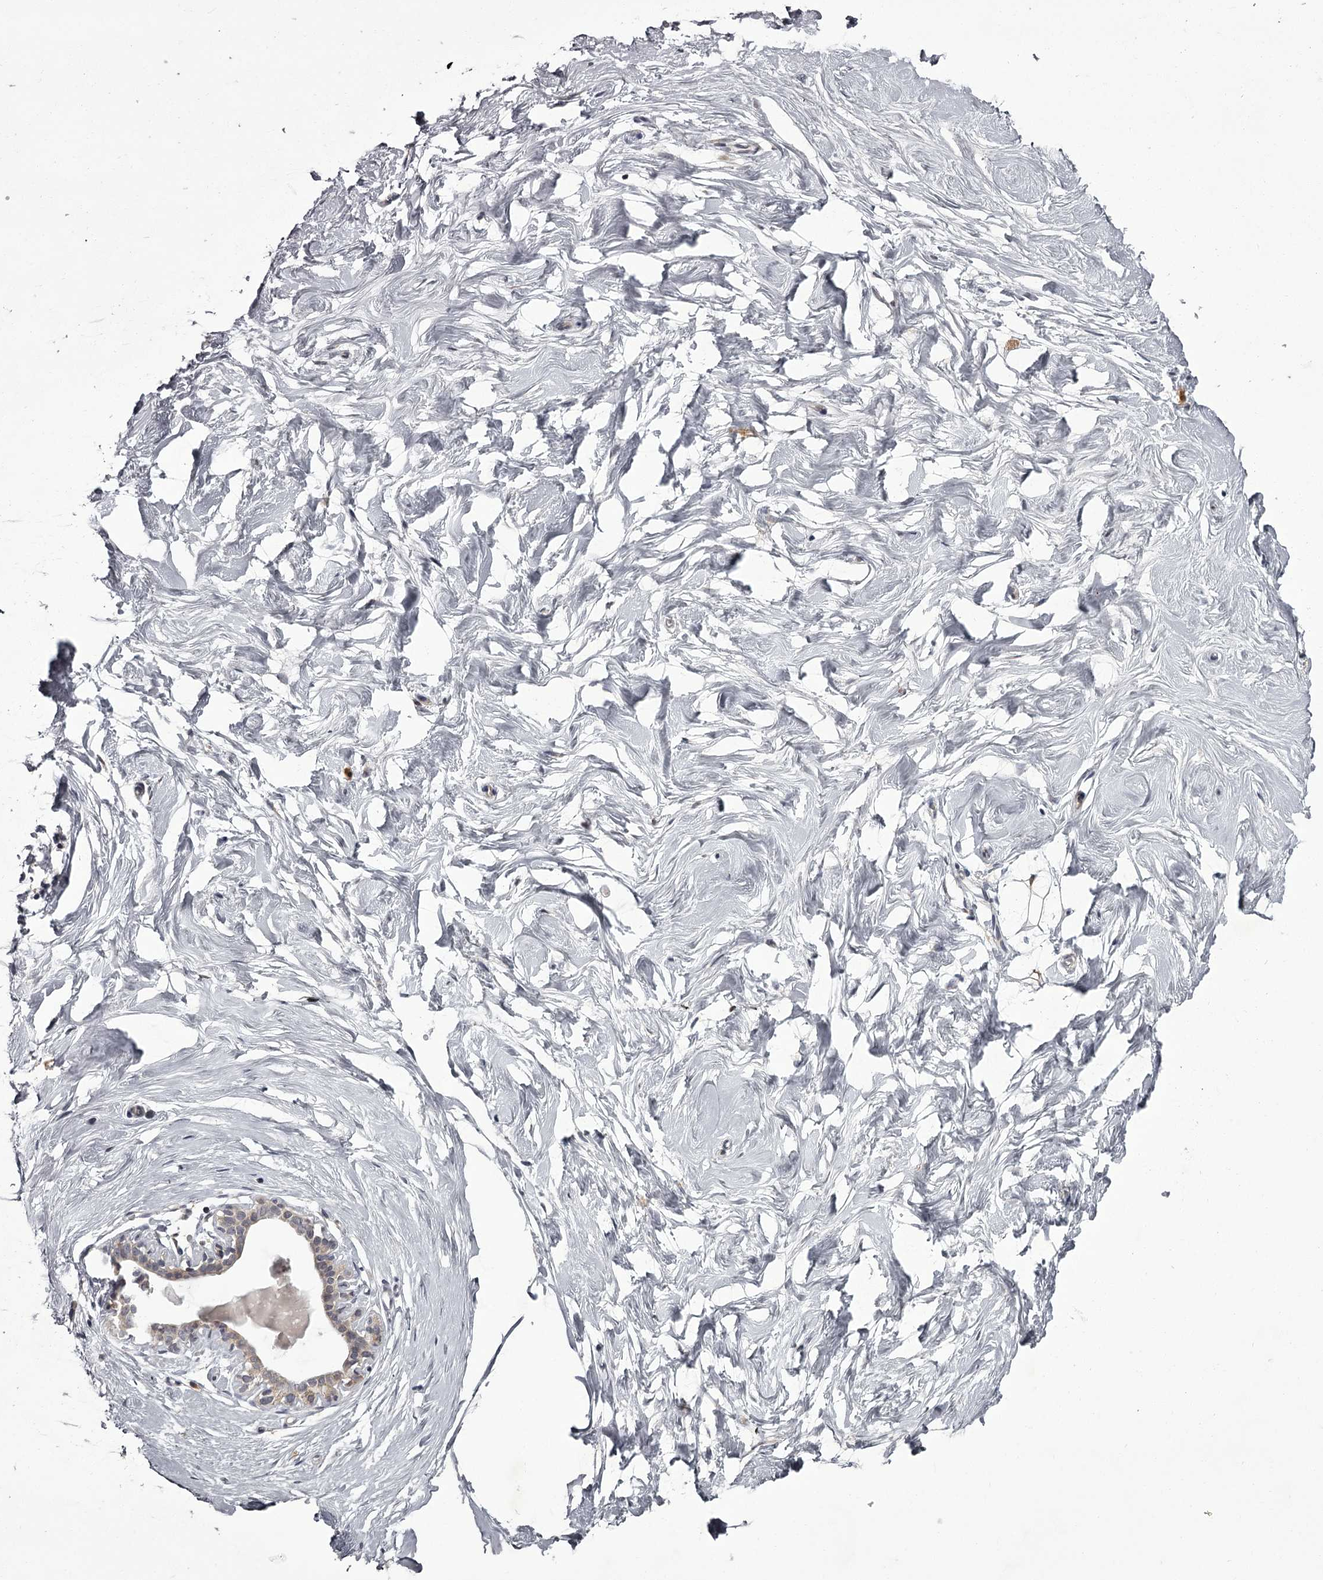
{"staining": {"intensity": "negative", "quantity": "none", "location": "none"}, "tissue": "breast", "cell_type": "Adipocytes", "image_type": "normal", "snomed": [{"axis": "morphology", "description": "Normal tissue, NOS"}, {"axis": "morphology", "description": "Adenoma, NOS"}, {"axis": "topography", "description": "Breast"}], "caption": "Image shows no significant protein staining in adipocytes of normal breast.", "gene": "CCDC92", "patient": {"sex": "female", "age": 23}}